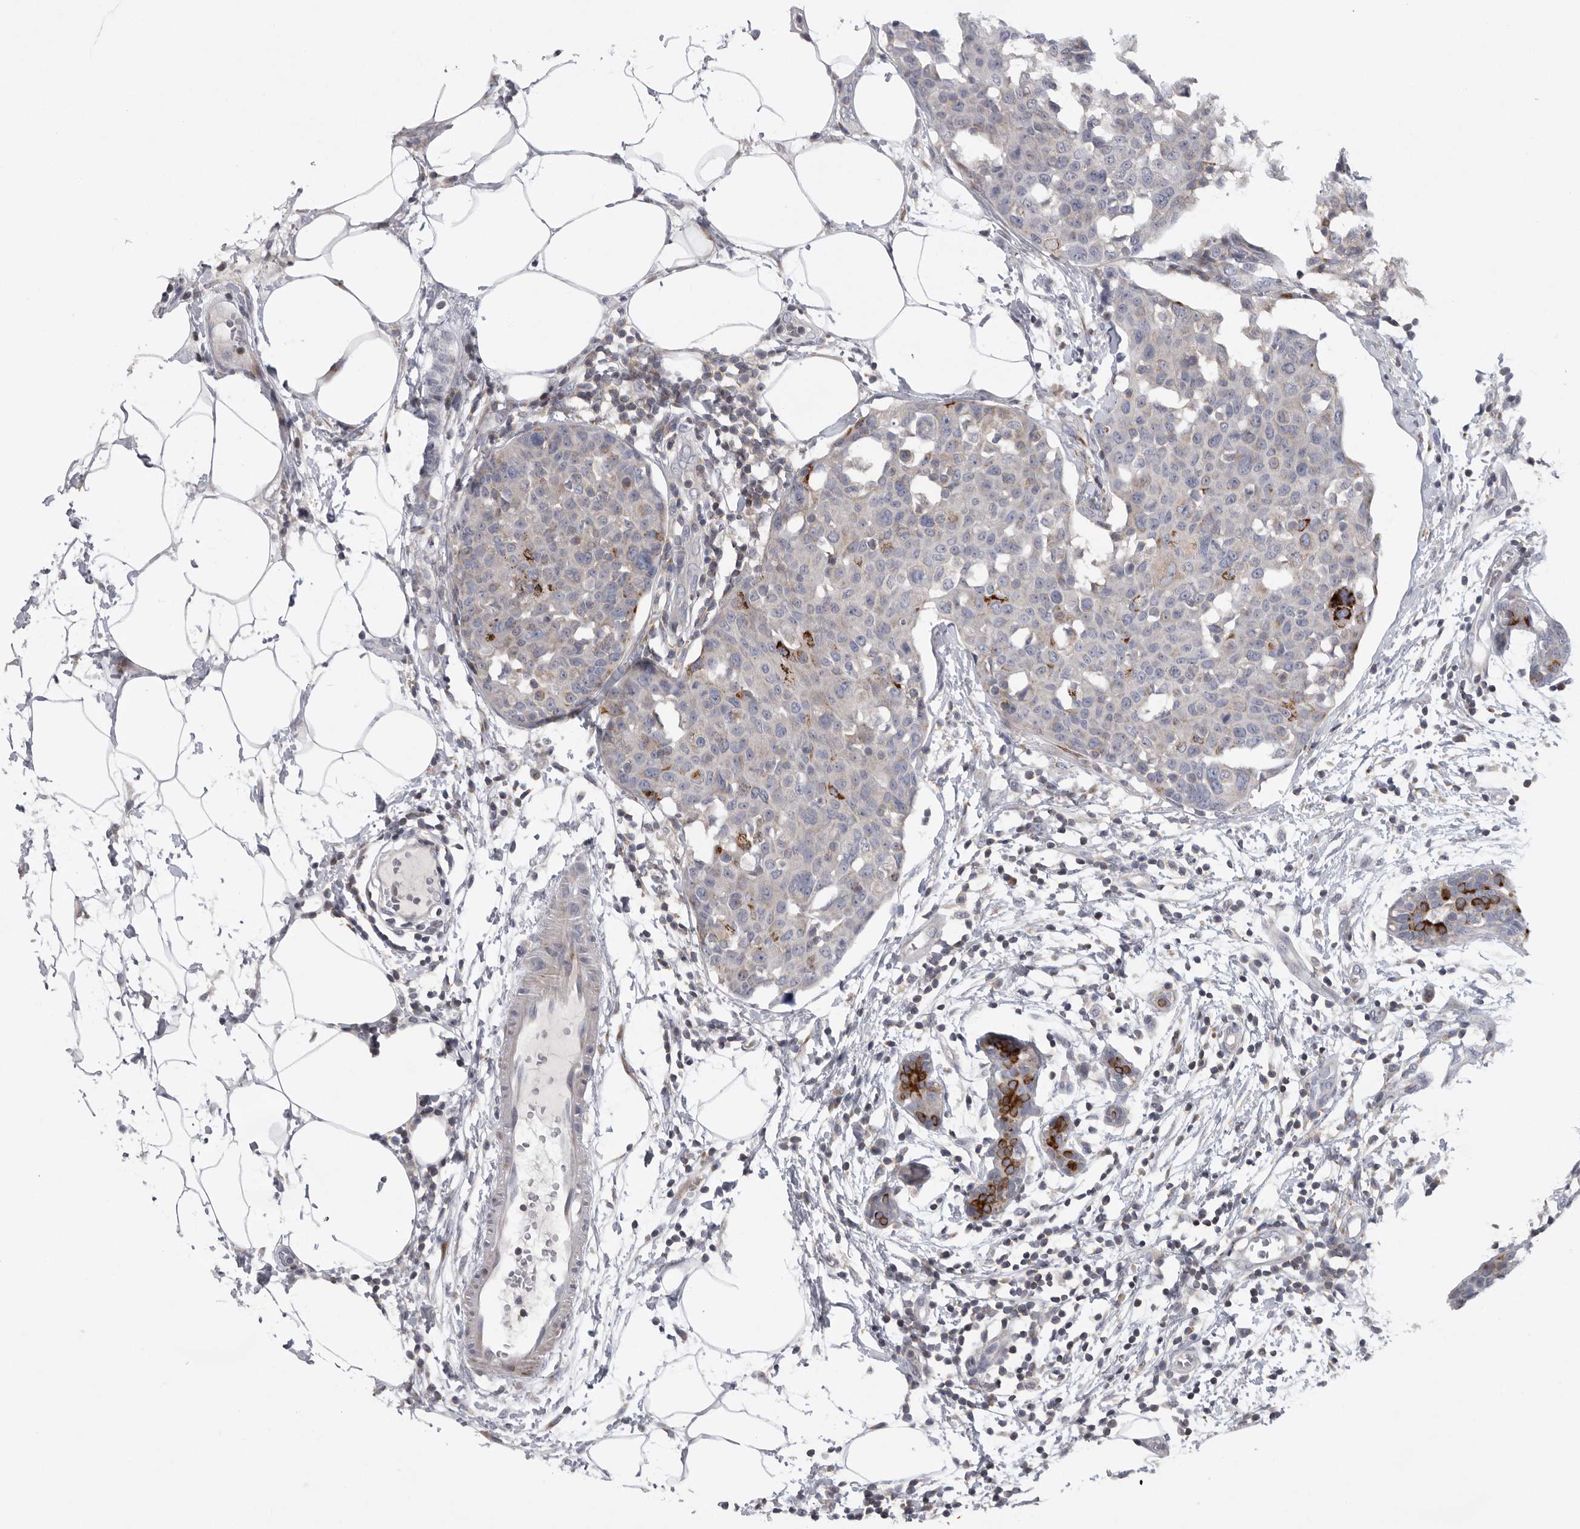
{"staining": {"intensity": "strong", "quantity": "<25%", "location": "cytoplasmic/membranous"}, "tissue": "breast cancer", "cell_type": "Tumor cells", "image_type": "cancer", "snomed": [{"axis": "morphology", "description": "Normal tissue, NOS"}, {"axis": "morphology", "description": "Duct carcinoma"}, {"axis": "topography", "description": "Breast"}], "caption": "Strong cytoplasmic/membranous staining is present in approximately <25% of tumor cells in breast cancer (intraductal carcinoma).", "gene": "USP24", "patient": {"sex": "female", "age": 37}}